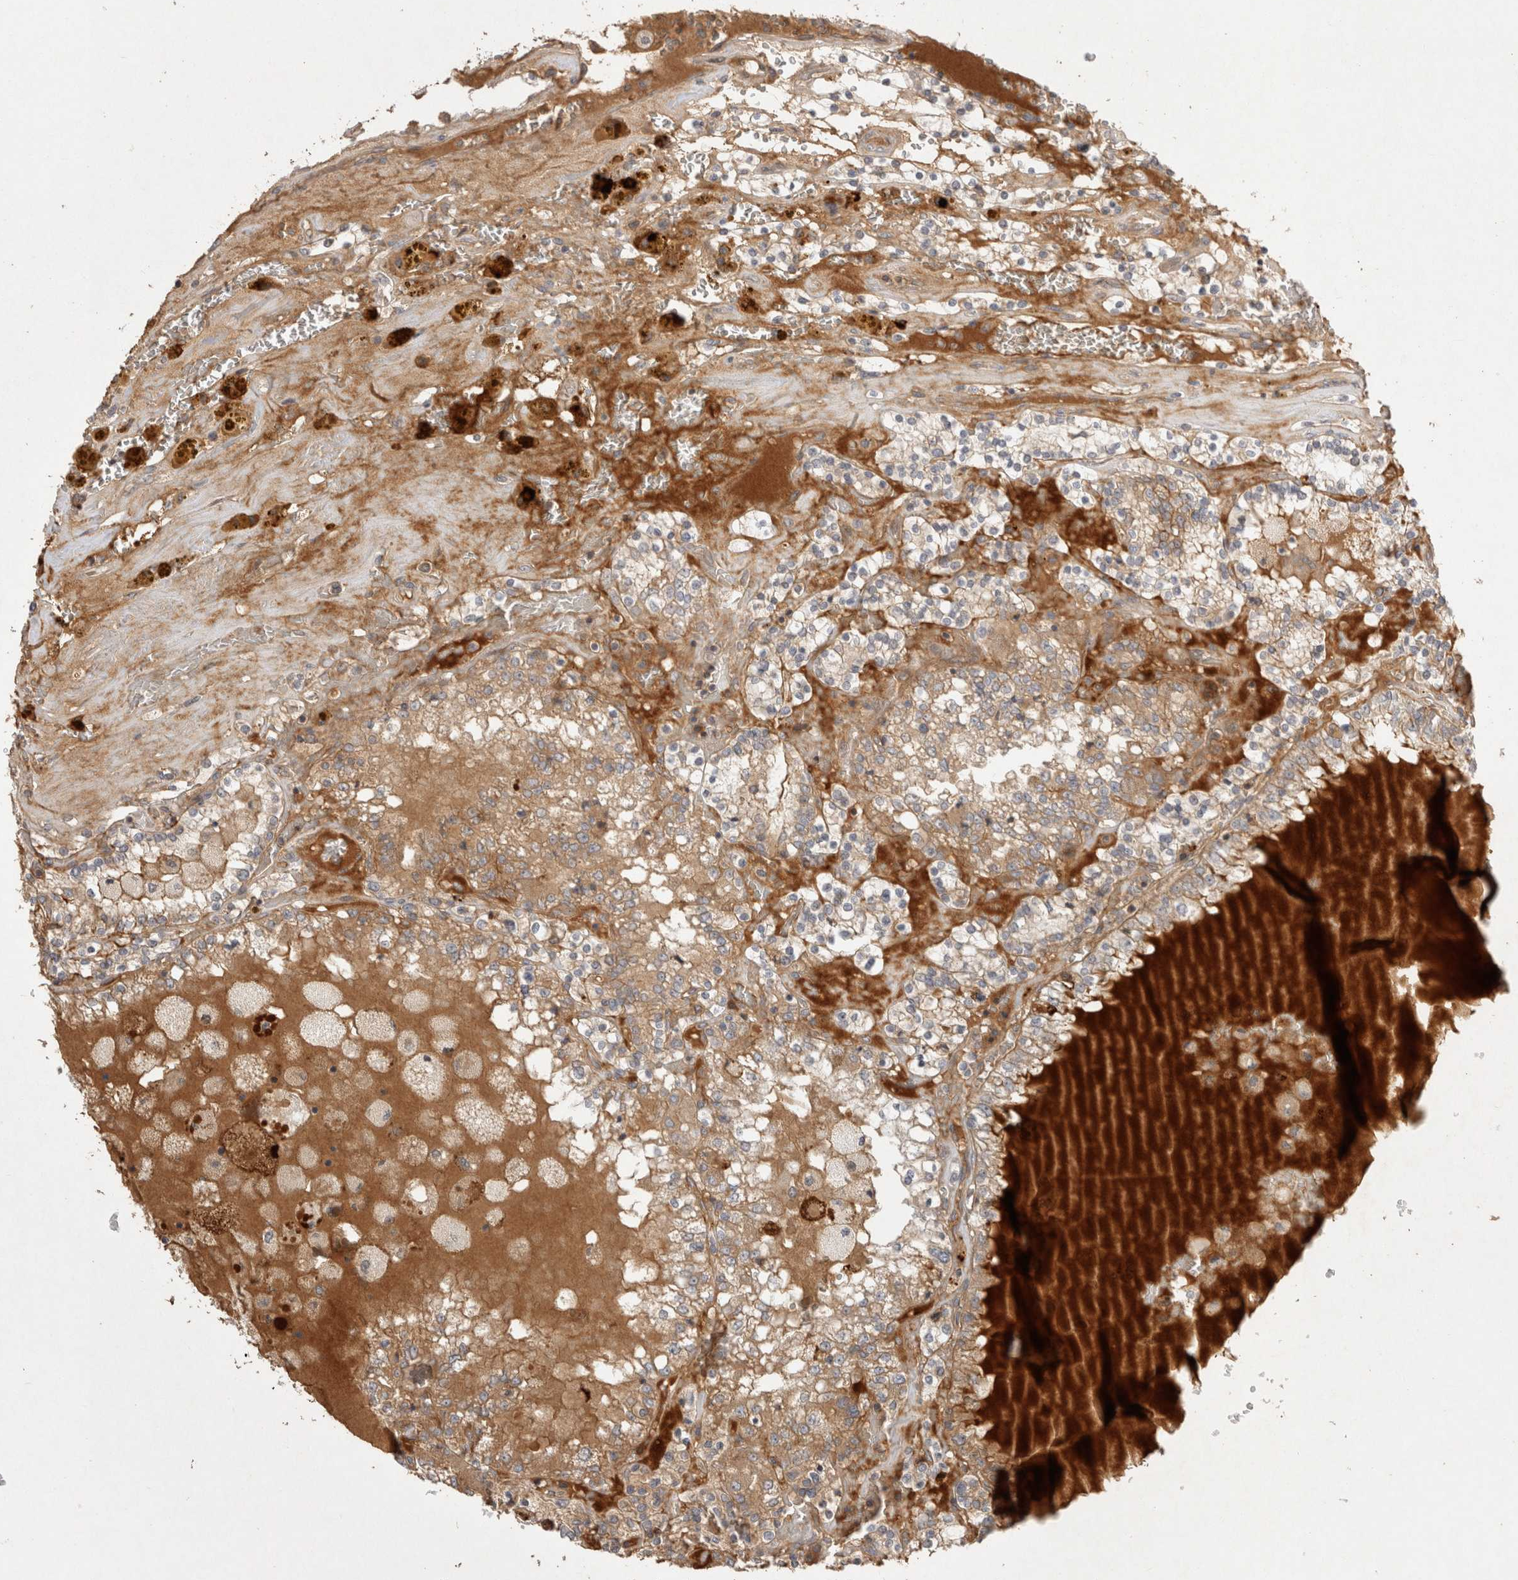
{"staining": {"intensity": "moderate", "quantity": ">75%", "location": "cytoplasmic/membranous"}, "tissue": "renal cancer", "cell_type": "Tumor cells", "image_type": "cancer", "snomed": [{"axis": "morphology", "description": "Adenocarcinoma, NOS"}, {"axis": "topography", "description": "Kidney"}], "caption": "Immunohistochemistry micrograph of adenocarcinoma (renal) stained for a protein (brown), which exhibits medium levels of moderate cytoplasmic/membranous staining in about >75% of tumor cells.", "gene": "PPP1R42", "patient": {"sex": "female", "age": 56}}